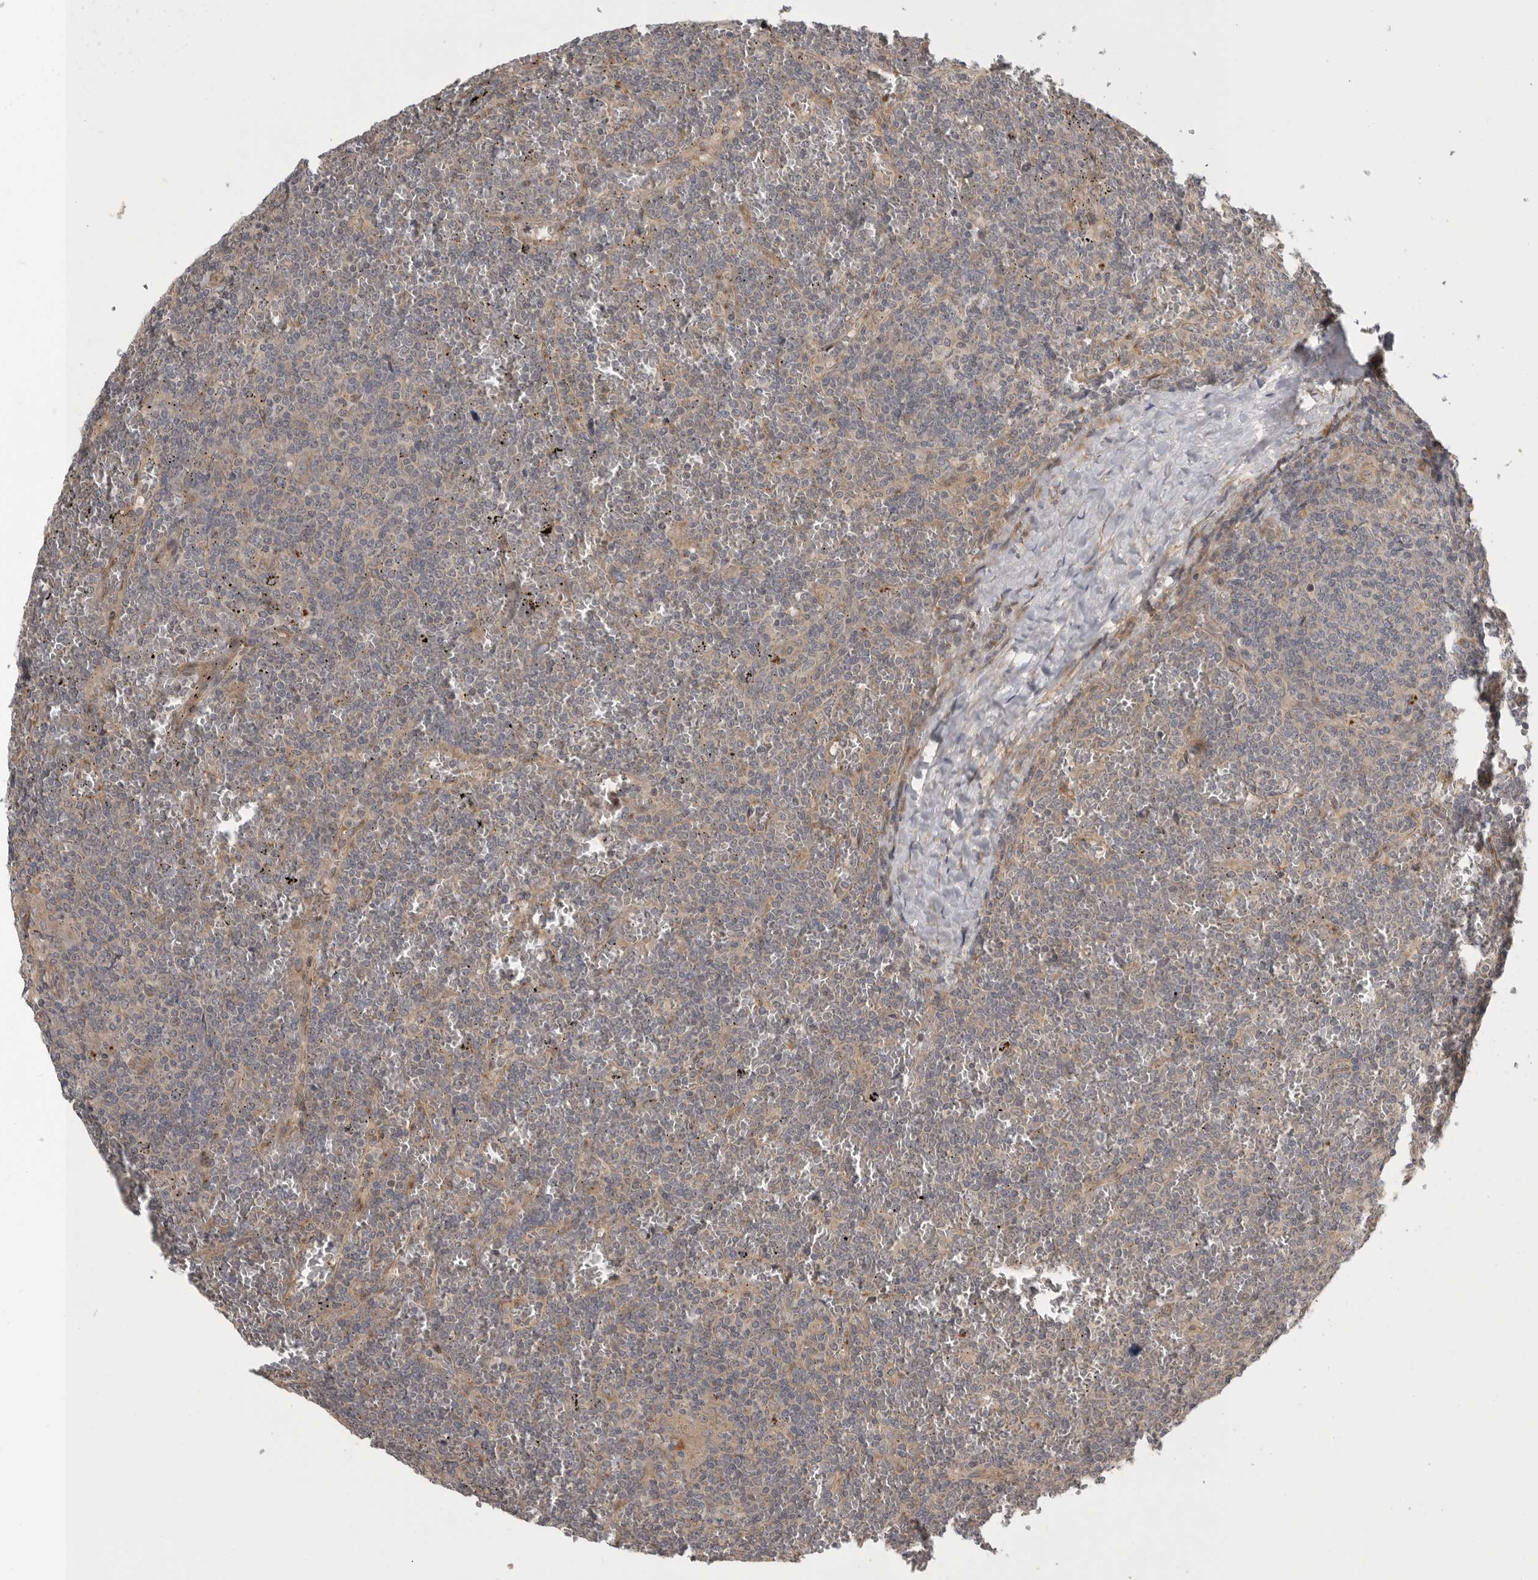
{"staining": {"intensity": "negative", "quantity": "none", "location": "none"}, "tissue": "lymphoma", "cell_type": "Tumor cells", "image_type": "cancer", "snomed": [{"axis": "morphology", "description": "Malignant lymphoma, non-Hodgkin's type, Low grade"}, {"axis": "topography", "description": "Spleen"}], "caption": "Tumor cells show no significant staining in malignant lymphoma, non-Hodgkin's type (low-grade).", "gene": "CUEDC1", "patient": {"sex": "female", "age": 19}}